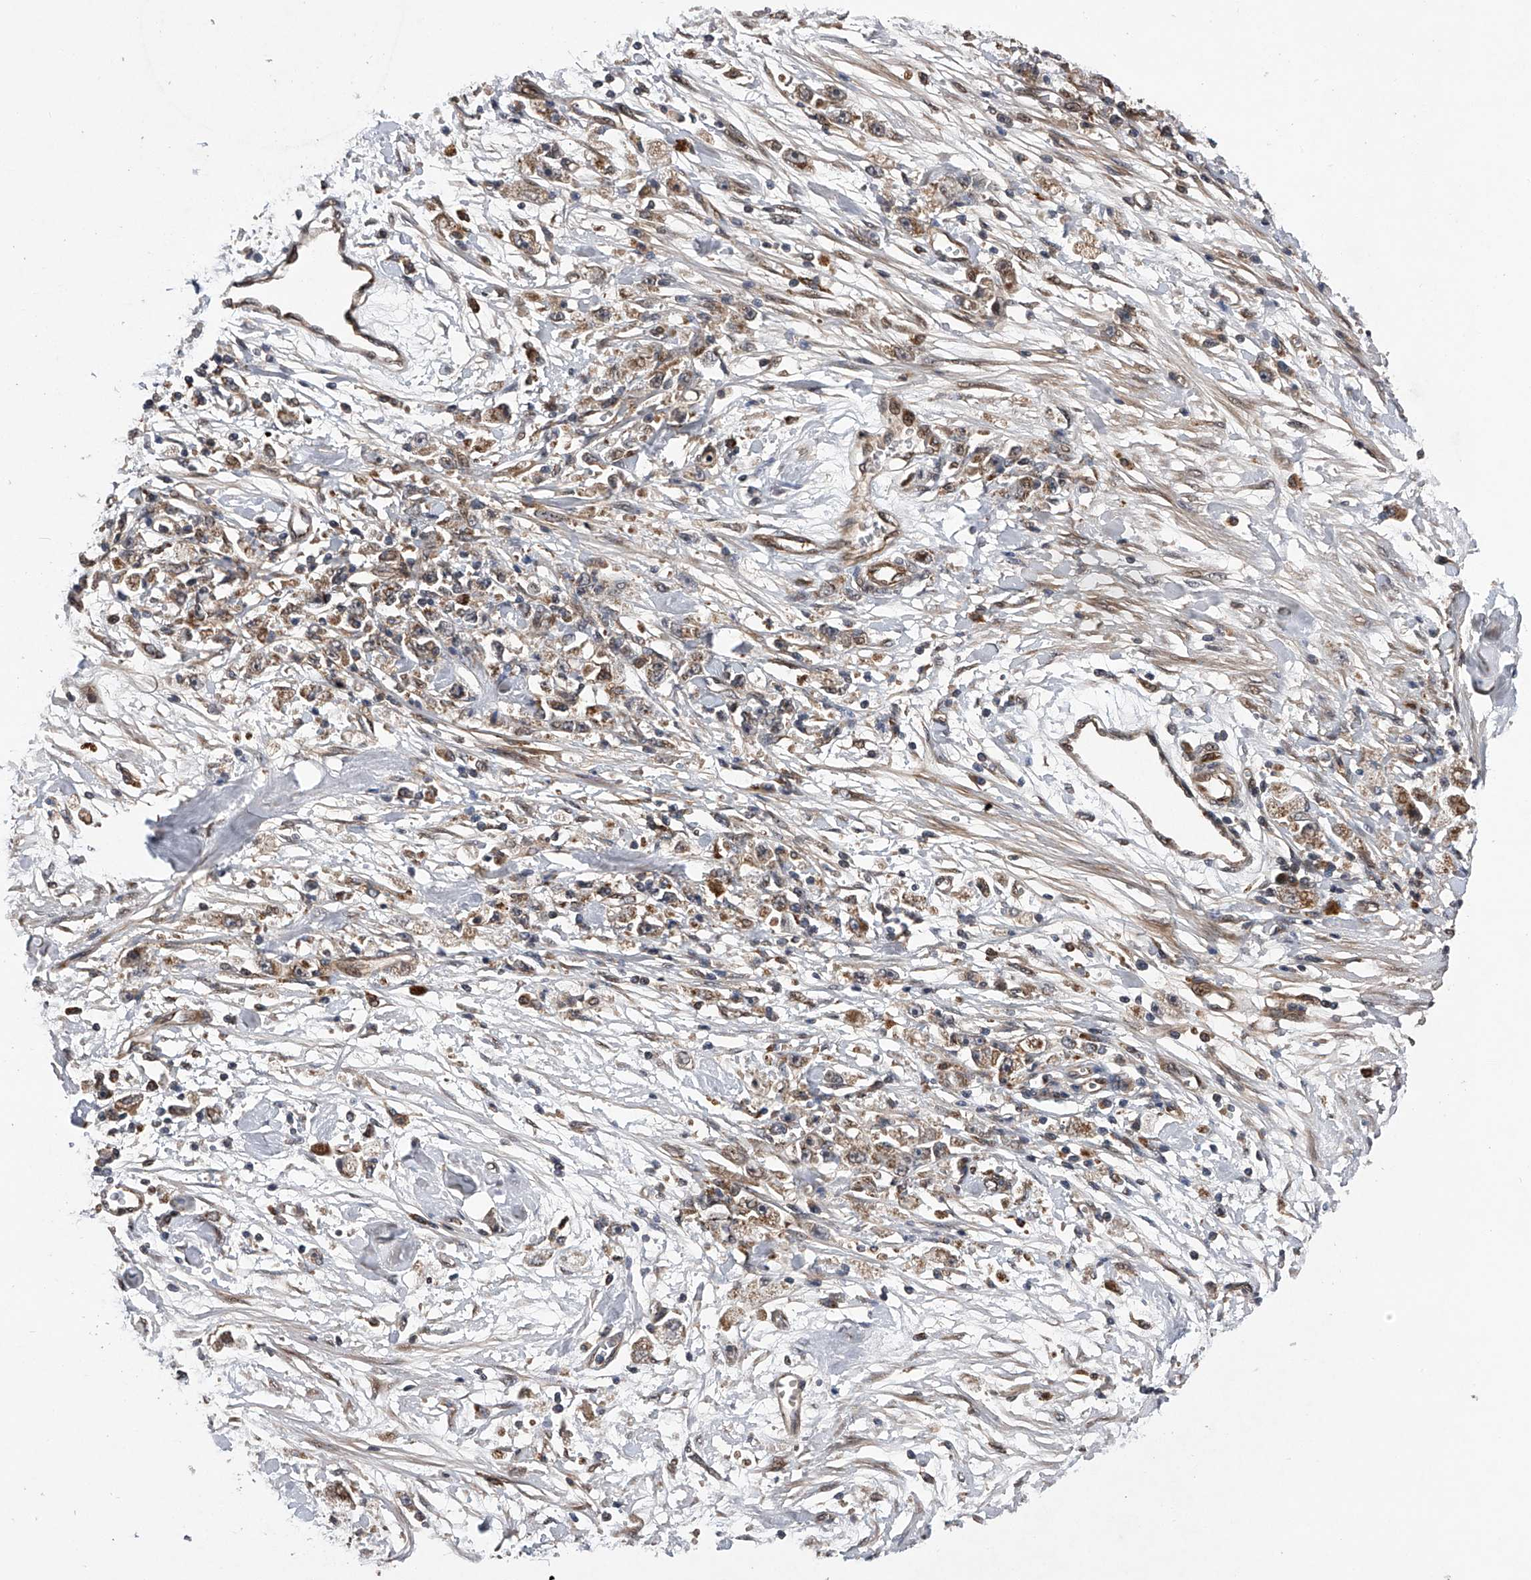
{"staining": {"intensity": "weak", "quantity": "25%-75%", "location": "cytoplasmic/membranous"}, "tissue": "stomach cancer", "cell_type": "Tumor cells", "image_type": "cancer", "snomed": [{"axis": "morphology", "description": "Adenocarcinoma, NOS"}, {"axis": "topography", "description": "Stomach"}], "caption": "The image shows a brown stain indicating the presence of a protein in the cytoplasmic/membranous of tumor cells in stomach adenocarcinoma.", "gene": "MAP3K11", "patient": {"sex": "female", "age": 59}}